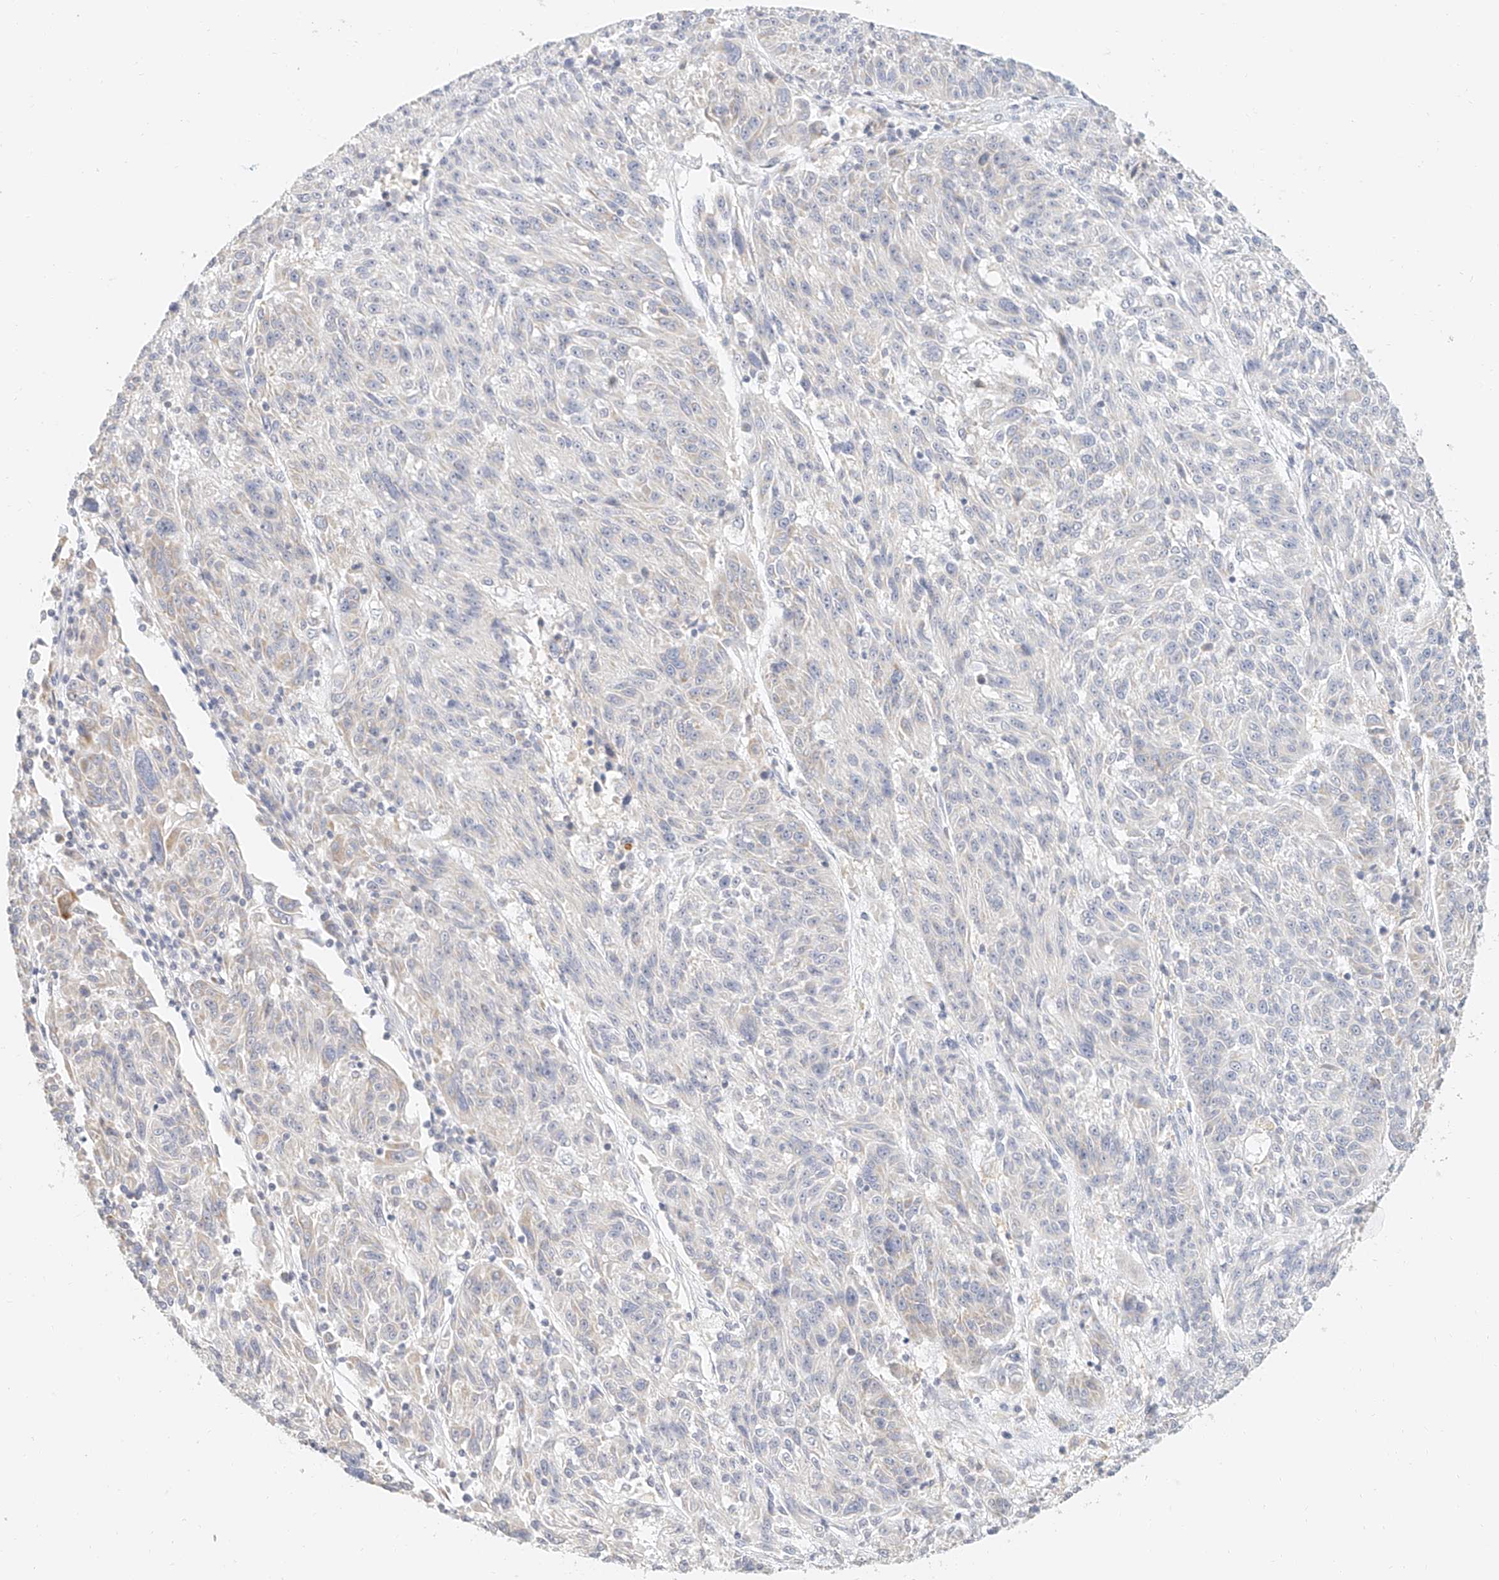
{"staining": {"intensity": "negative", "quantity": "none", "location": "none"}, "tissue": "melanoma", "cell_type": "Tumor cells", "image_type": "cancer", "snomed": [{"axis": "morphology", "description": "Malignant melanoma, NOS"}, {"axis": "topography", "description": "Skin"}], "caption": "Immunohistochemical staining of malignant melanoma shows no significant expression in tumor cells.", "gene": "CXorf58", "patient": {"sex": "male", "age": 53}}